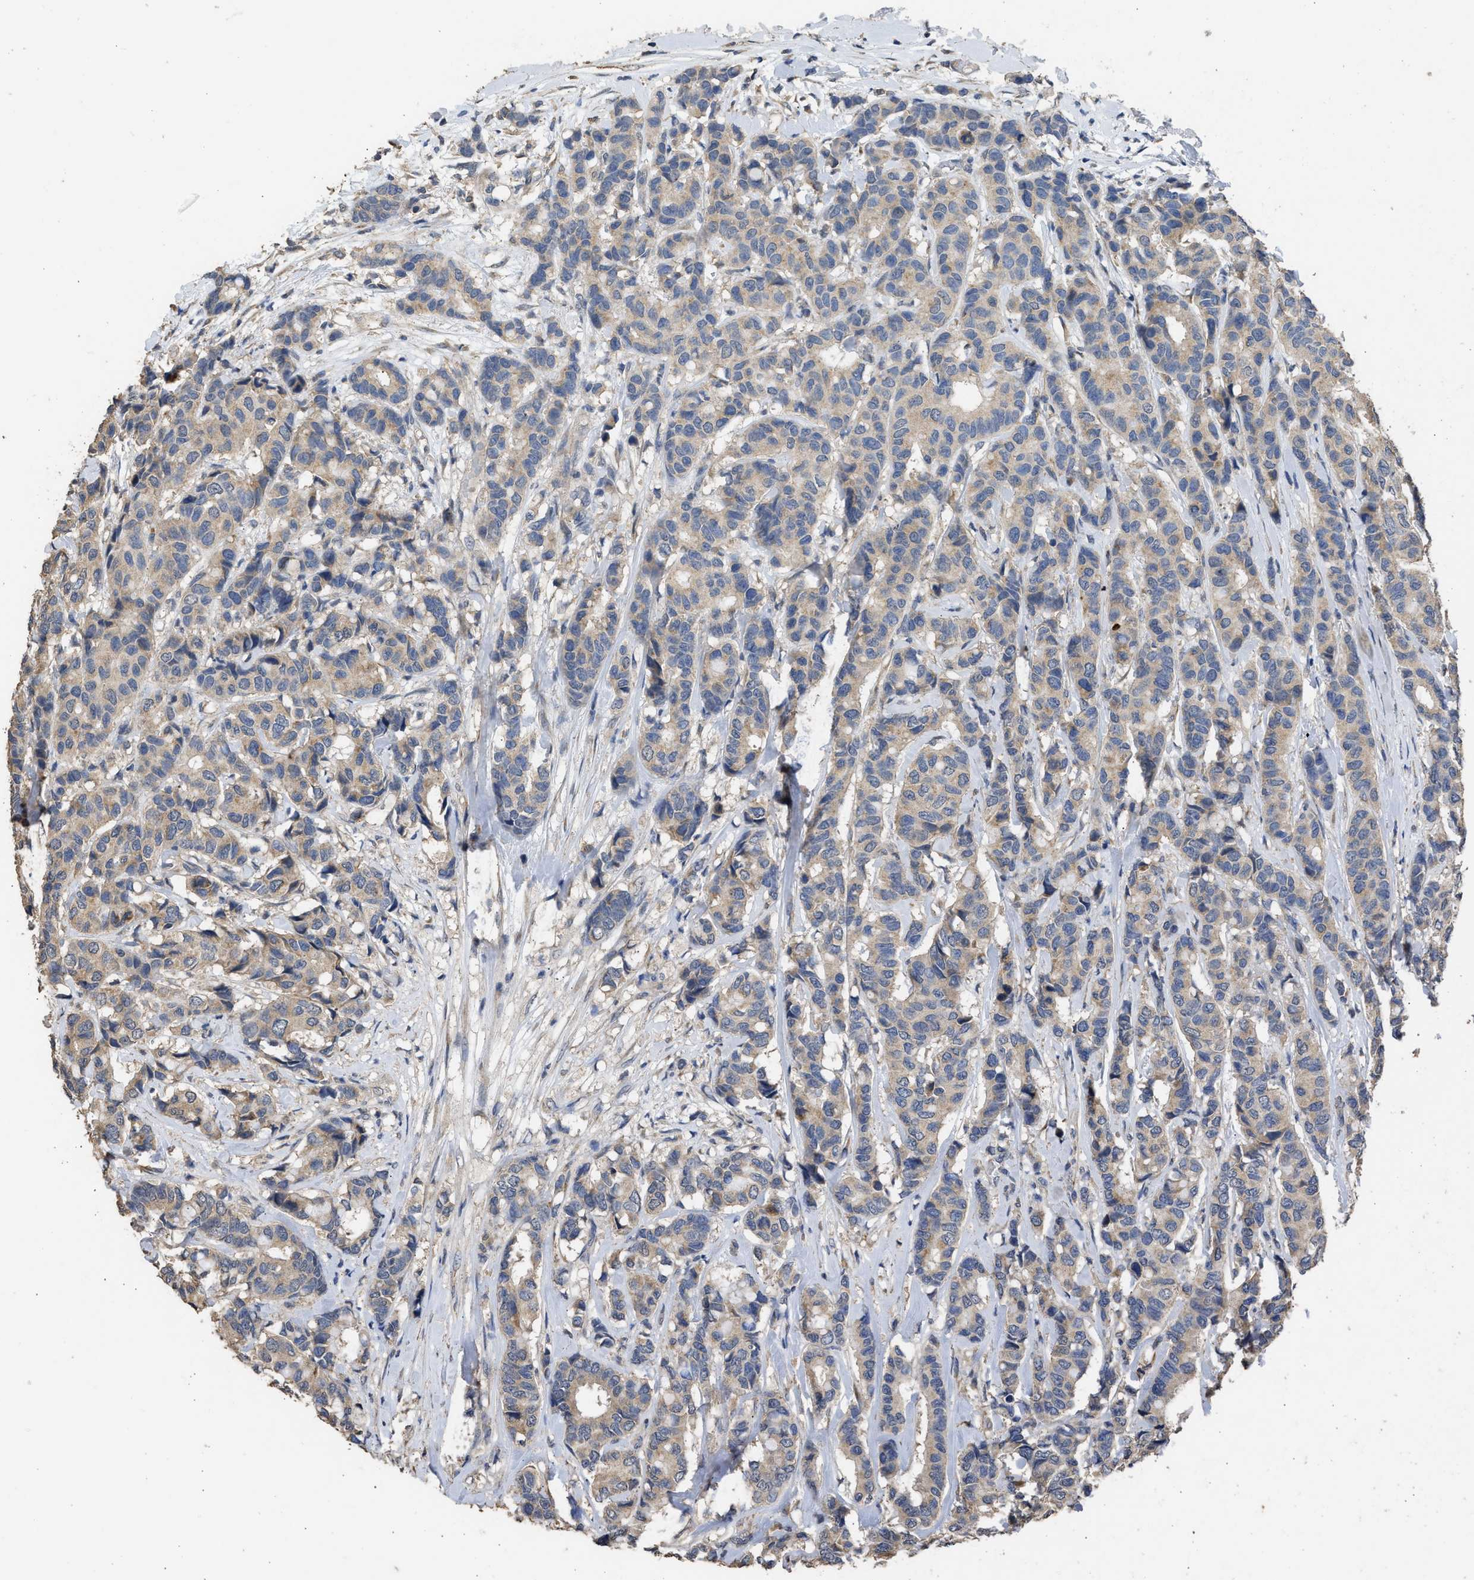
{"staining": {"intensity": "weak", "quantity": "25%-75%", "location": "cytoplasmic/membranous"}, "tissue": "breast cancer", "cell_type": "Tumor cells", "image_type": "cancer", "snomed": [{"axis": "morphology", "description": "Duct carcinoma"}, {"axis": "topography", "description": "Breast"}], "caption": "Weak cytoplasmic/membranous expression for a protein is present in about 25%-75% of tumor cells of breast cancer (invasive ductal carcinoma) using immunohistochemistry (IHC).", "gene": "SPINT2", "patient": {"sex": "female", "age": 87}}